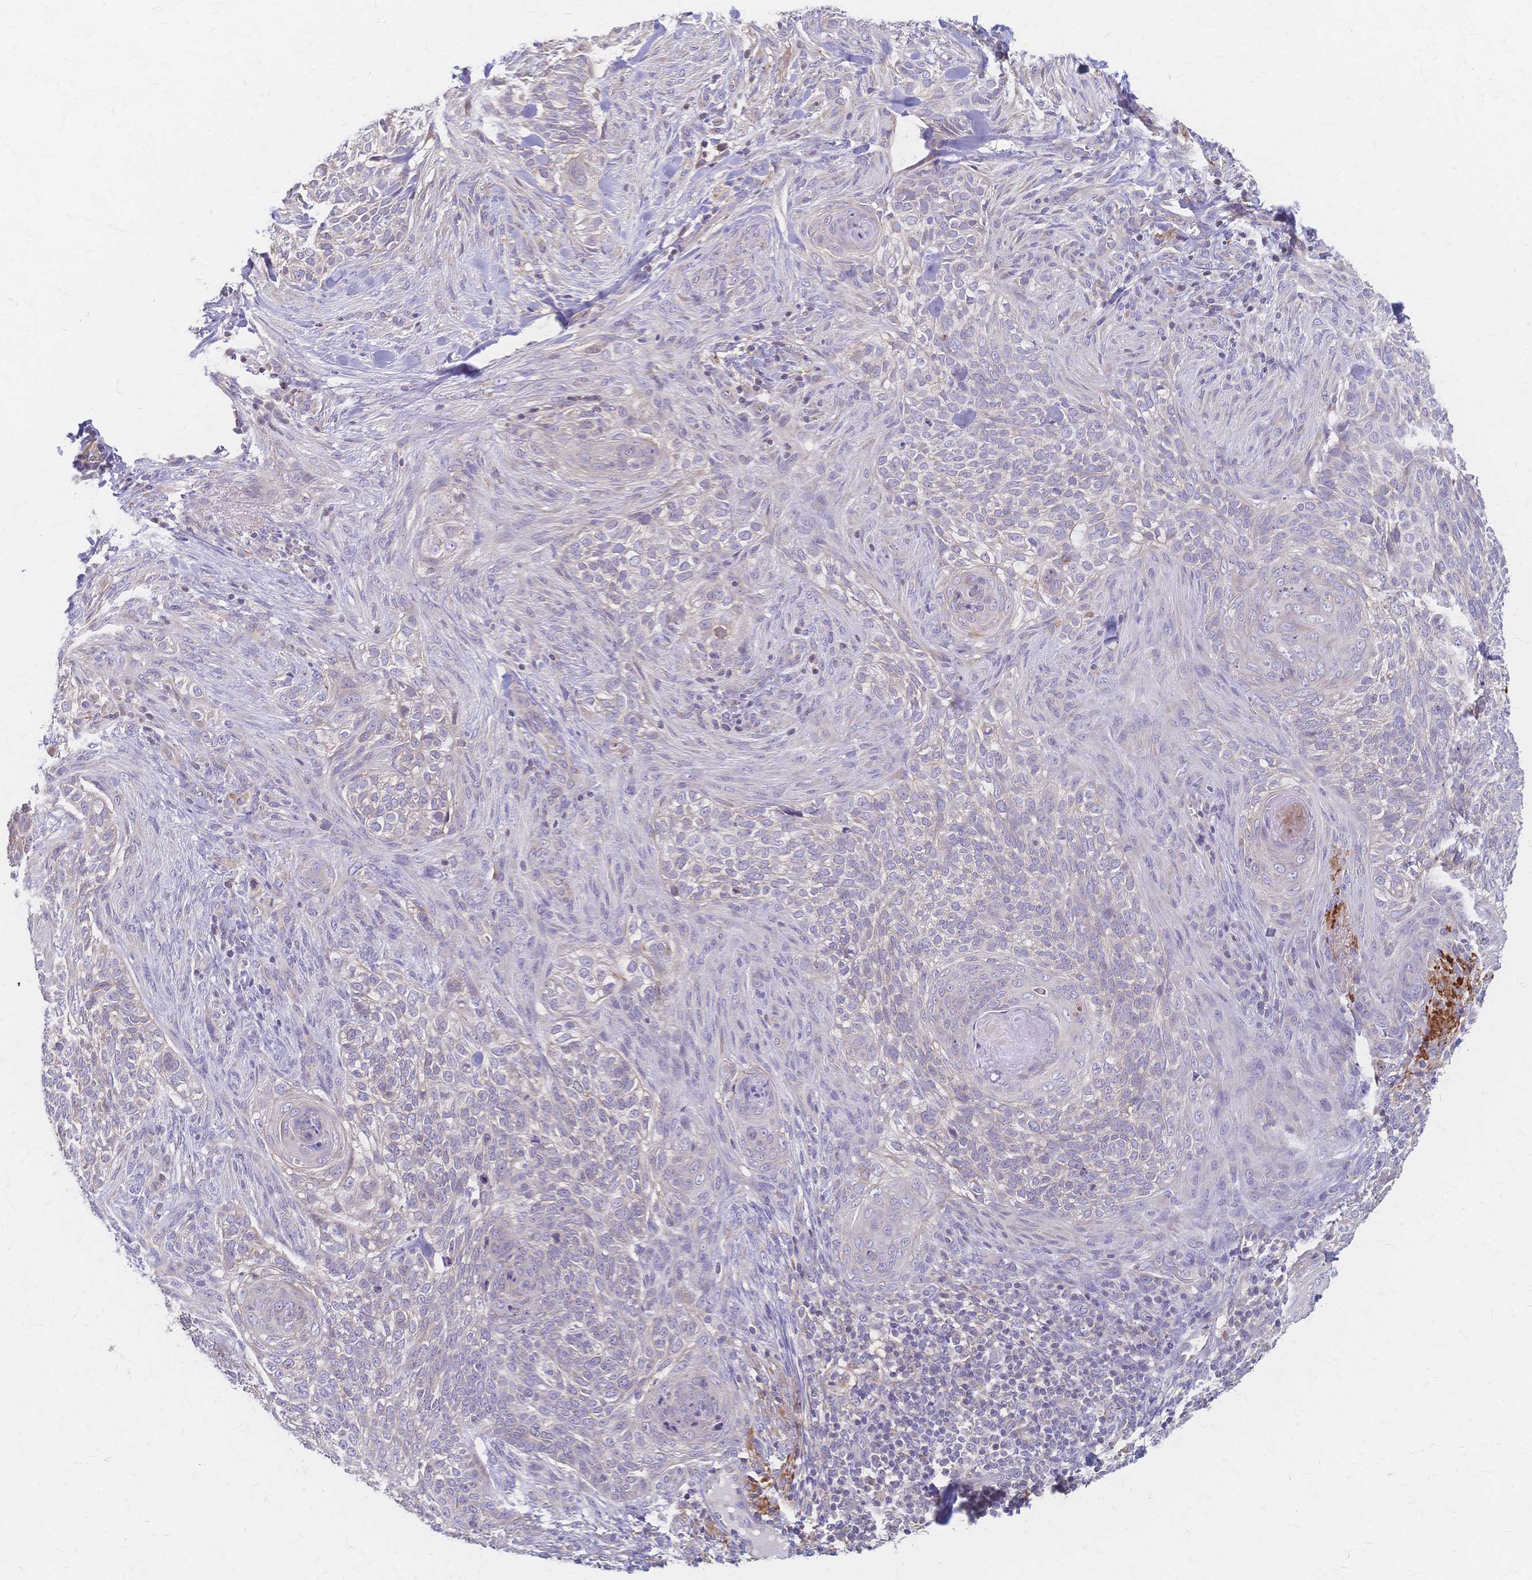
{"staining": {"intensity": "negative", "quantity": "none", "location": "none"}, "tissue": "skin cancer", "cell_type": "Tumor cells", "image_type": "cancer", "snomed": [{"axis": "morphology", "description": "Basal cell carcinoma"}, {"axis": "topography", "description": "Skin"}], "caption": "DAB (3,3'-diaminobenzidine) immunohistochemical staining of human skin cancer exhibits no significant staining in tumor cells. Nuclei are stained in blue.", "gene": "CYB5A", "patient": {"sex": "female", "age": 48}}